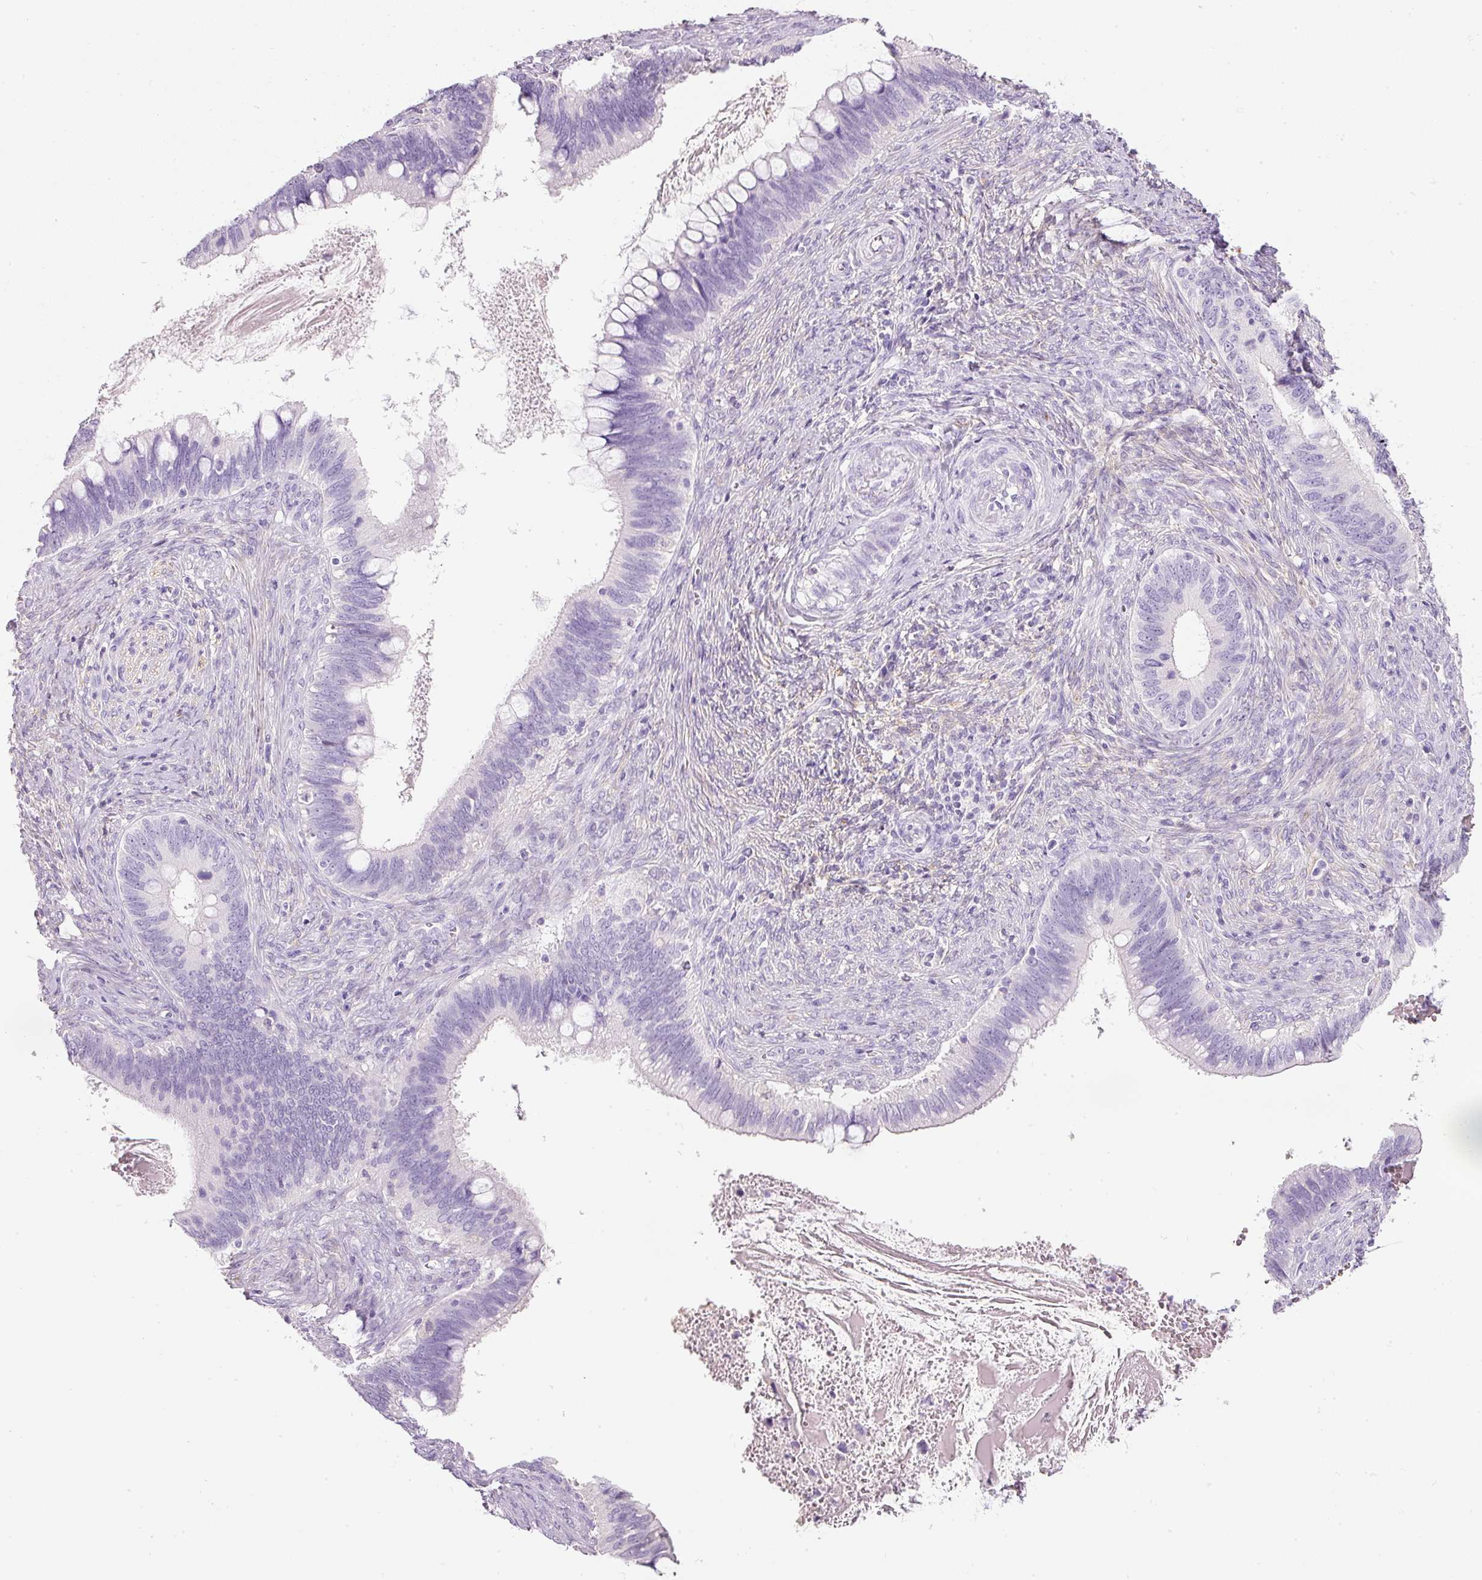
{"staining": {"intensity": "negative", "quantity": "none", "location": "none"}, "tissue": "cervical cancer", "cell_type": "Tumor cells", "image_type": "cancer", "snomed": [{"axis": "morphology", "description": "Adenocarcinoma, NOS"}, {"axis": "topography", "description": "Cervix"}], "caption": "Tumor cells are negative for protein expression in human cervical adenocarcinoma.", "gene": "DNM1", "patient": {"sex": "female", "age": 42}}